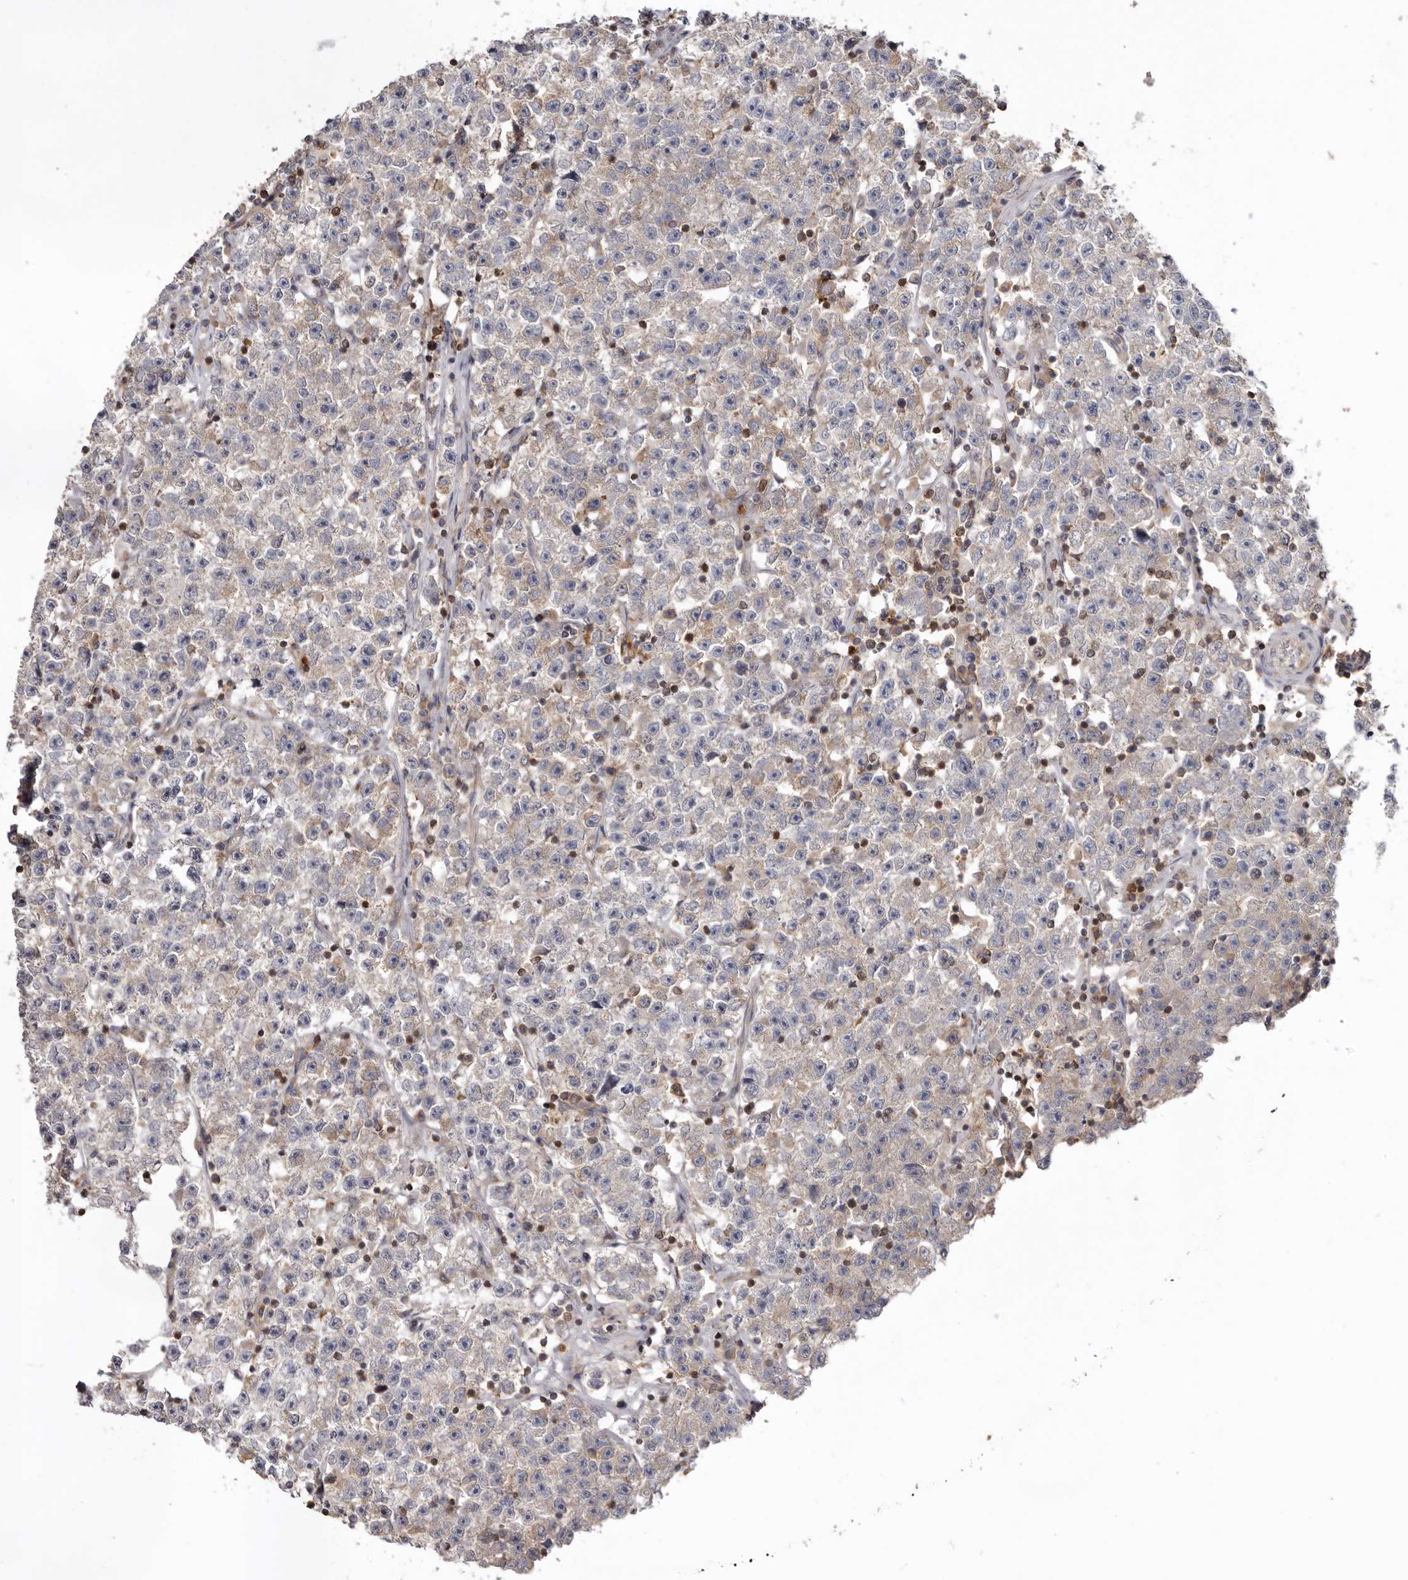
{"staining": {"intensity": "weak", "quantity": "<25%", "location": "cytoplasmic/membranous"}, "tissue": "testis cancer", "cell_type": "Tumor cells", "image_type": "cancer", "snomed": [{"axis": "morphology", "description": "Seminoma, NOS"}, {"axis": "topography", "description": "Testis"}], "caption": "Testis cancer (seminoma) was stained to show a protein in brown. There is no significant staining in tumor cells.", "gene": "CBL", "patient": {"sex": "male", "age": 22}}